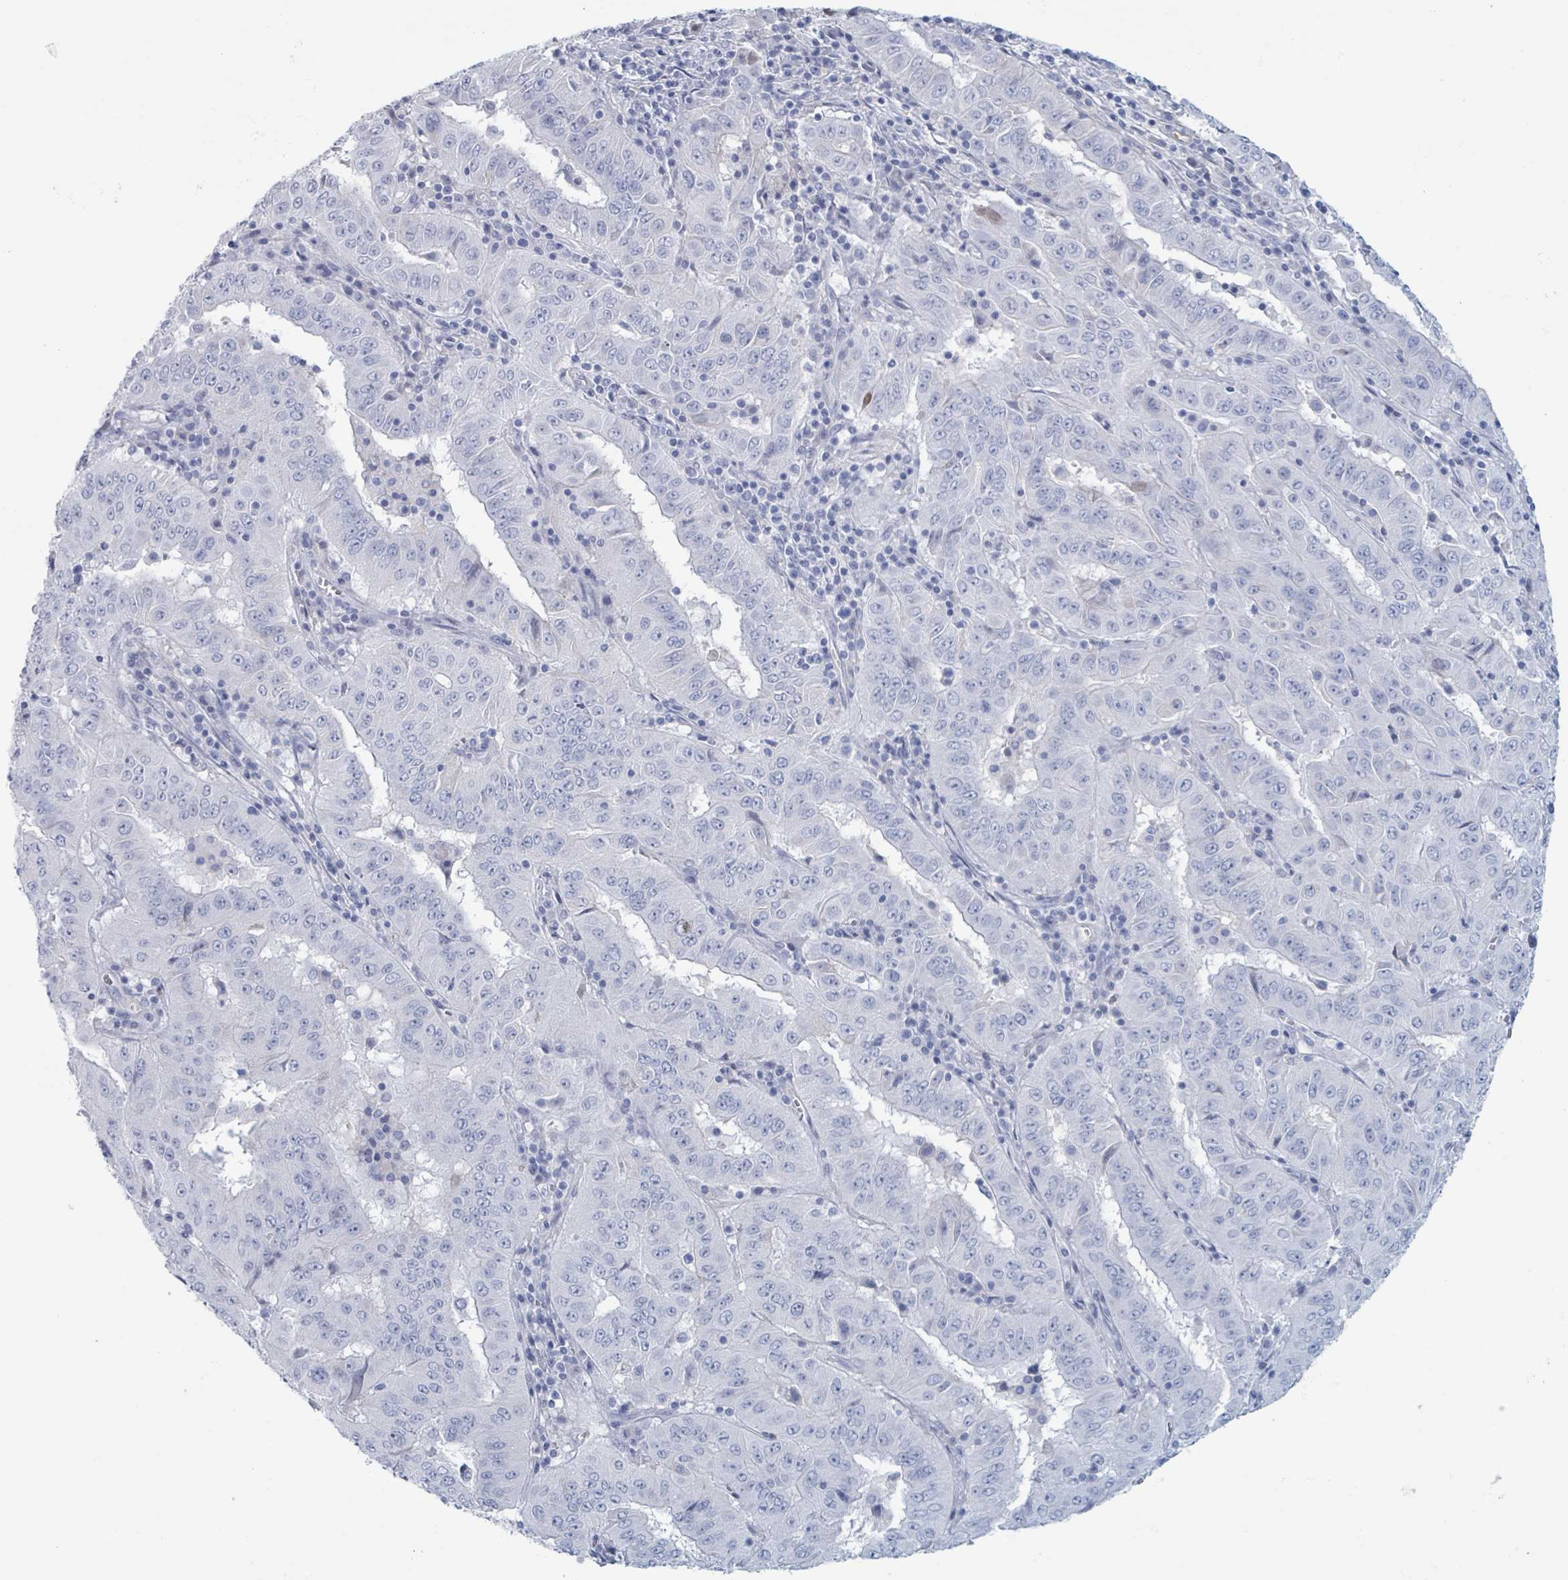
{"staining": {"intensity": "negative", "quantity": "none", "location": "none"}, "tissue": "pancreatic cancer", "cell_type": "Tumor cells", "image_type": "cancer", "snomed": [{"axis": "morphology", "description": "Adenocarcinoma, NOS"}, {"axis": "topography", "description": "Pancreas"}], "caption": "Immunohistochemical staining of human pancreatic cancer (adenocarcinoma) shows no significant expression in tumor cells.", "gene": "KLK4", "patient": {"sex": "male", "age": 63}}